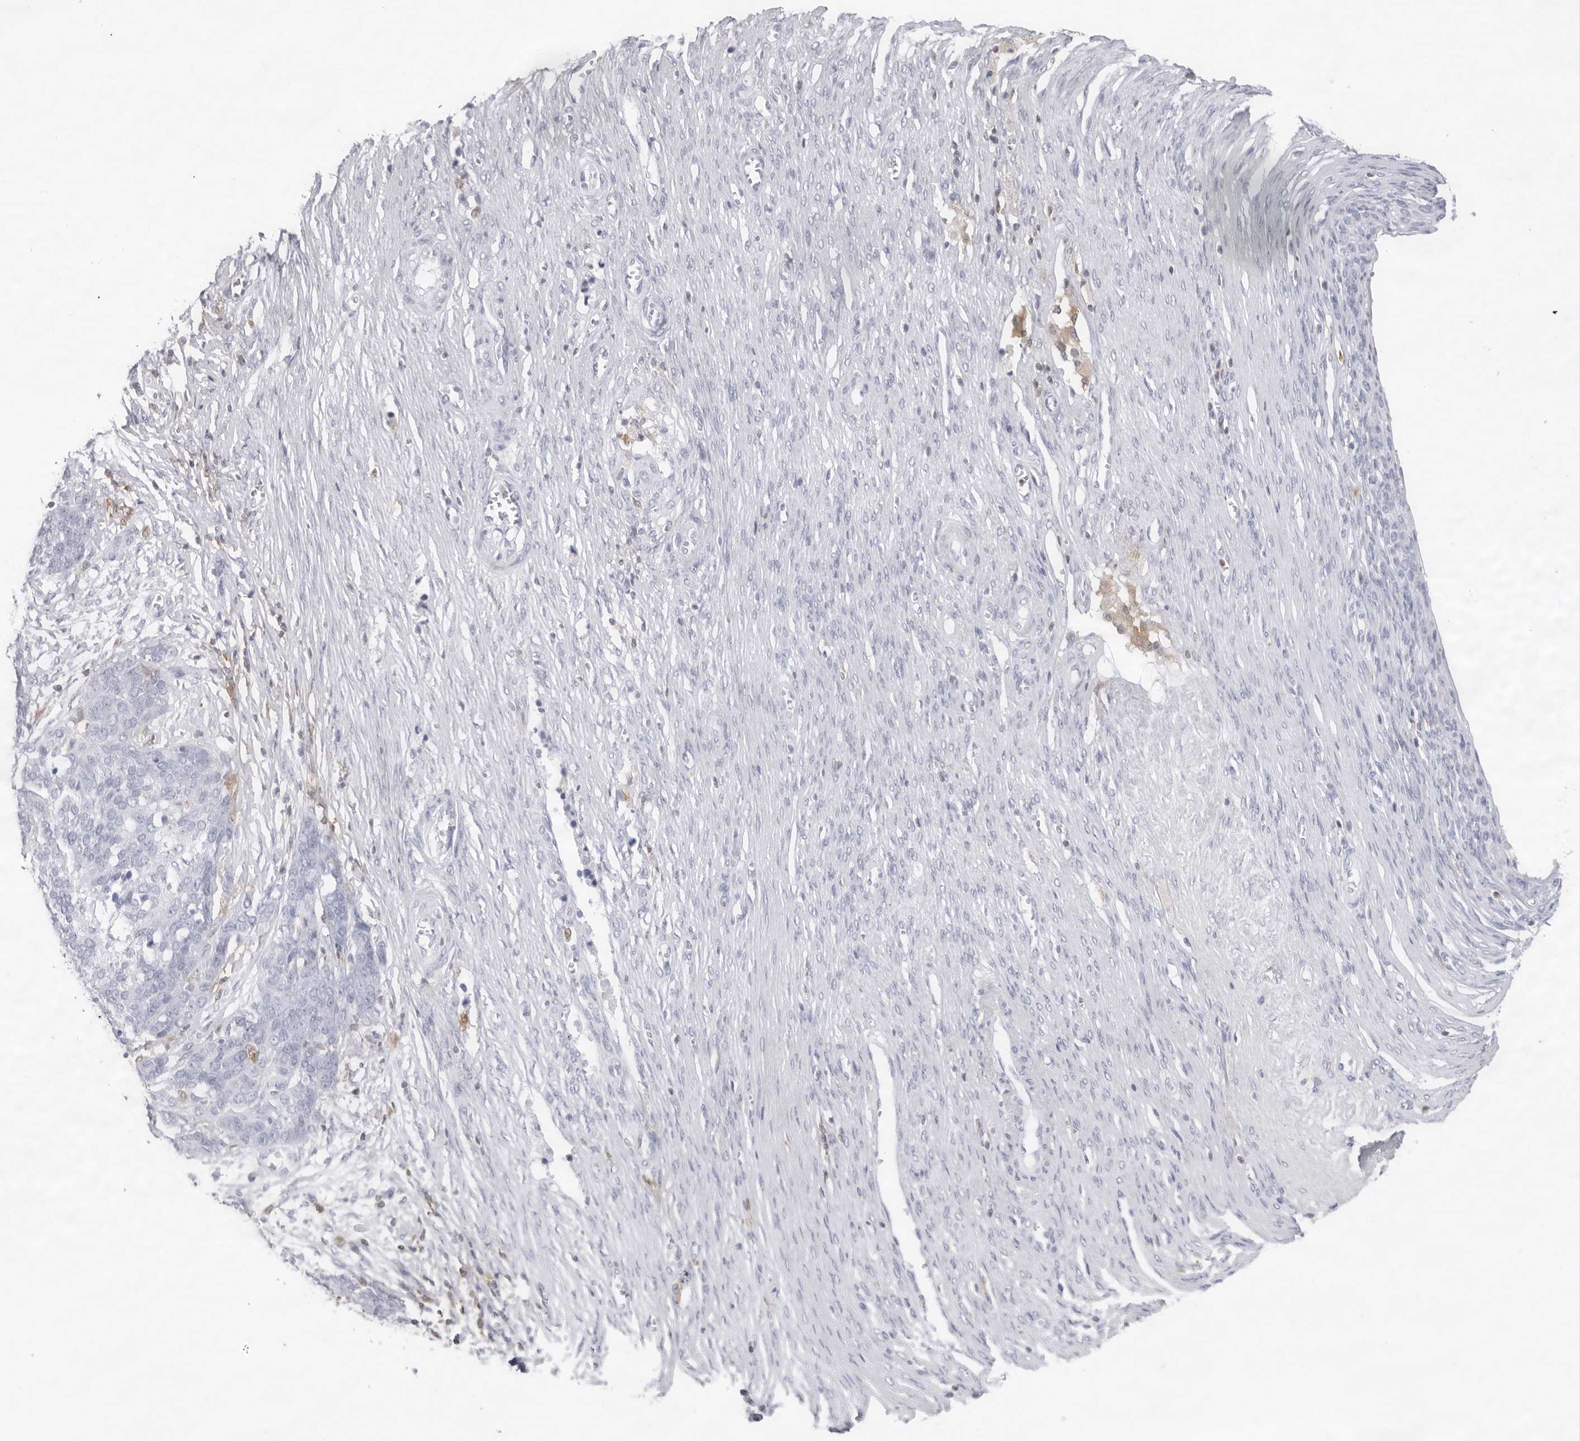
{"staining": {"intensity": "negative", "quantity": "none", "location": "none"}, "tissue": "ovarian cancer", "cell_type": "Tumor cells", "image_type": "cancer", "snomed": [{"axis": "morphology", "description": "Cystadenocarcinoma, serous, NOS"}, {"axis": "topography", "description": "Ovary"}], "caption": "Human ovarian cancer stained for a protein using IHC exhibits no expression in tumor cells.", "gene": "FMNL1", "patient": {"sex": "female", "age": 44}}